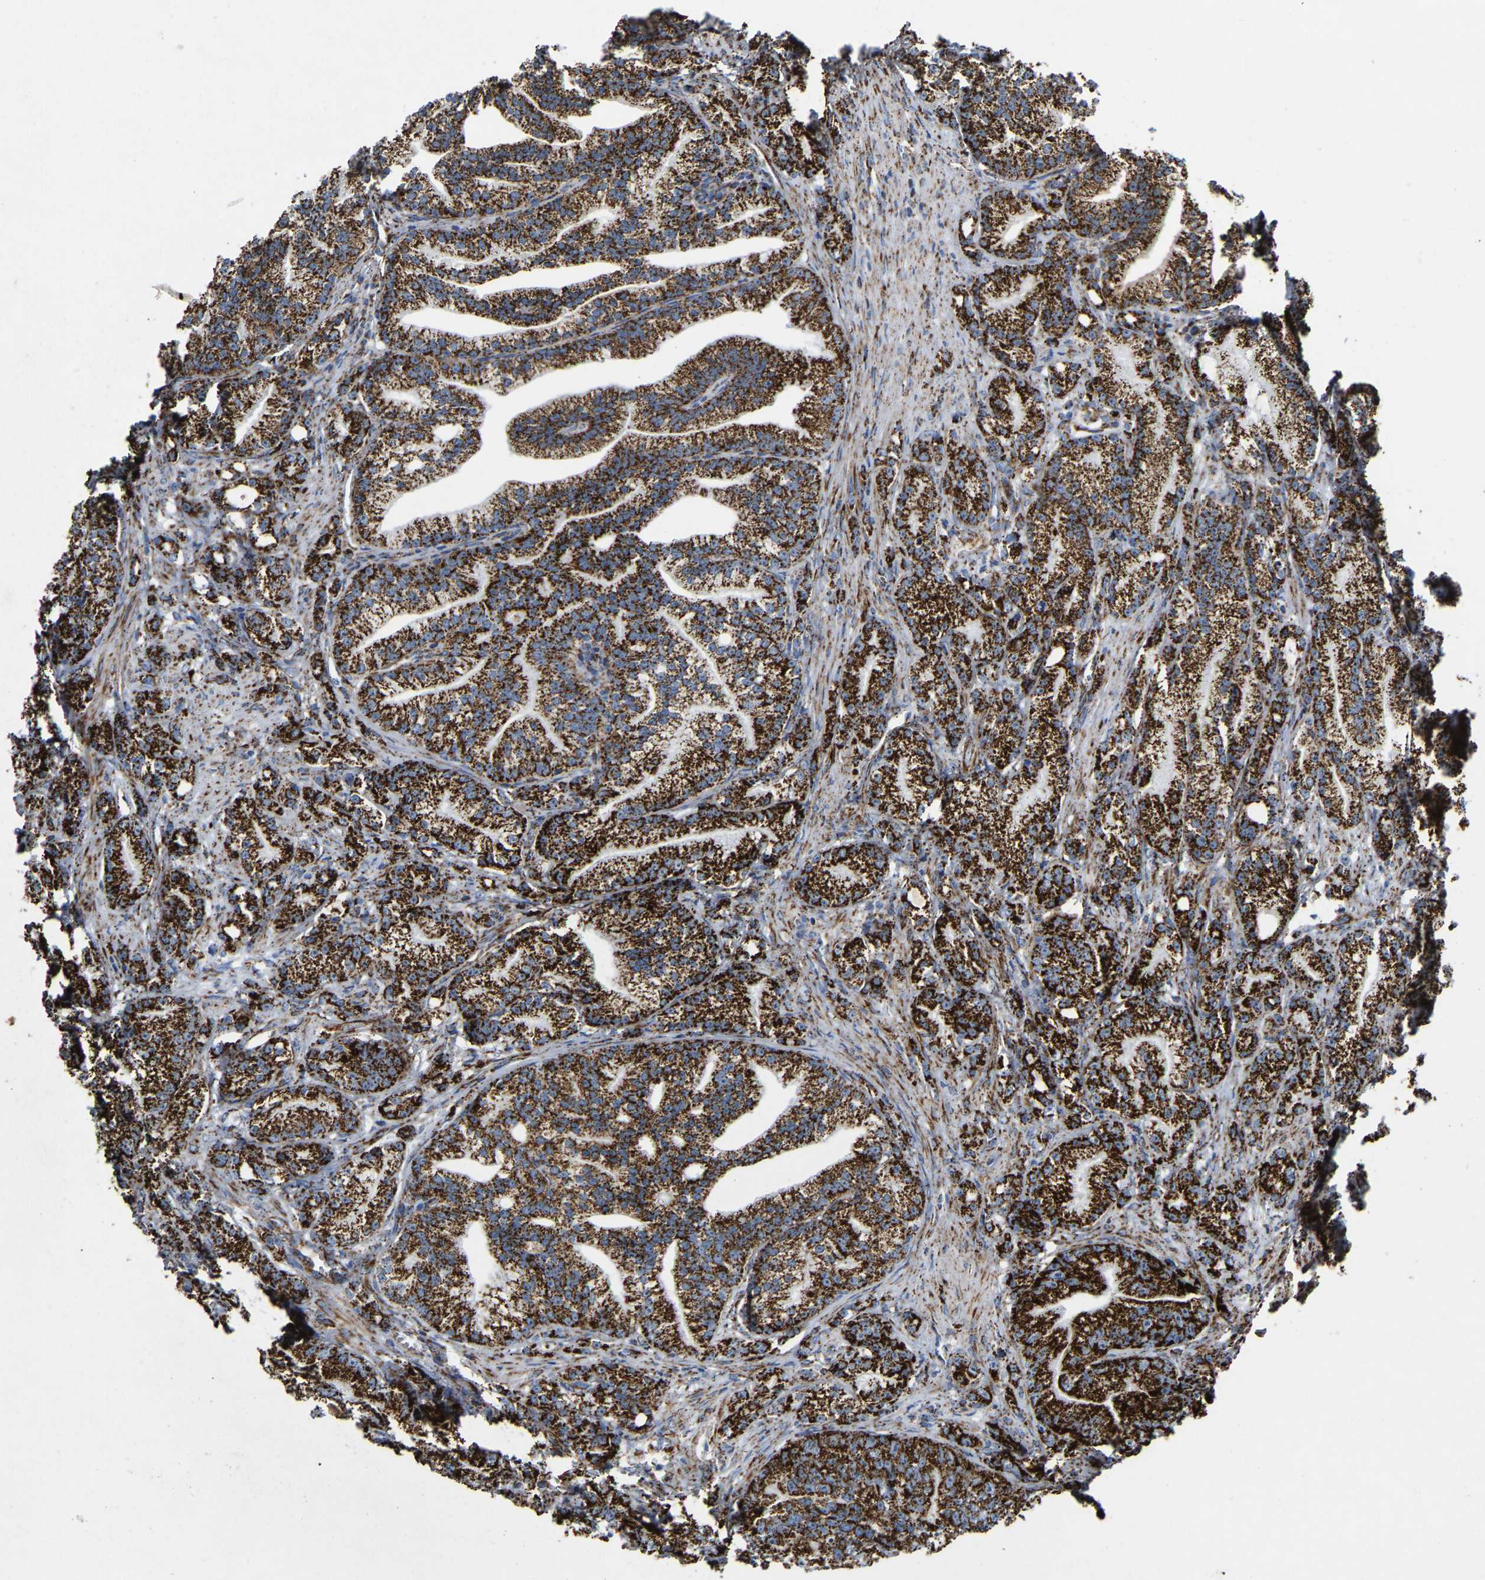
{"staining": {"intensity": "strong", "quantity": ">75%", "location": "cytoplasmic/membranous"}, "tissue": "prostate cancer", "cell_type": "Tumor cells", "image_type": "cancer", "snomed": [{"axis": "morphology", "description": "Adenocarcinoma, Low grade"}, {"axis": "topography", "description": "Prostate"}], "caption": "A photomicrograph of human prostate adenocarcinoma (low-grade) stained for a protein exhibits strong cytoplasmic/membranous brown staining in tumor cells.", "gene": "HIBADH", "patient": {"sex": "male", "age": 89}}